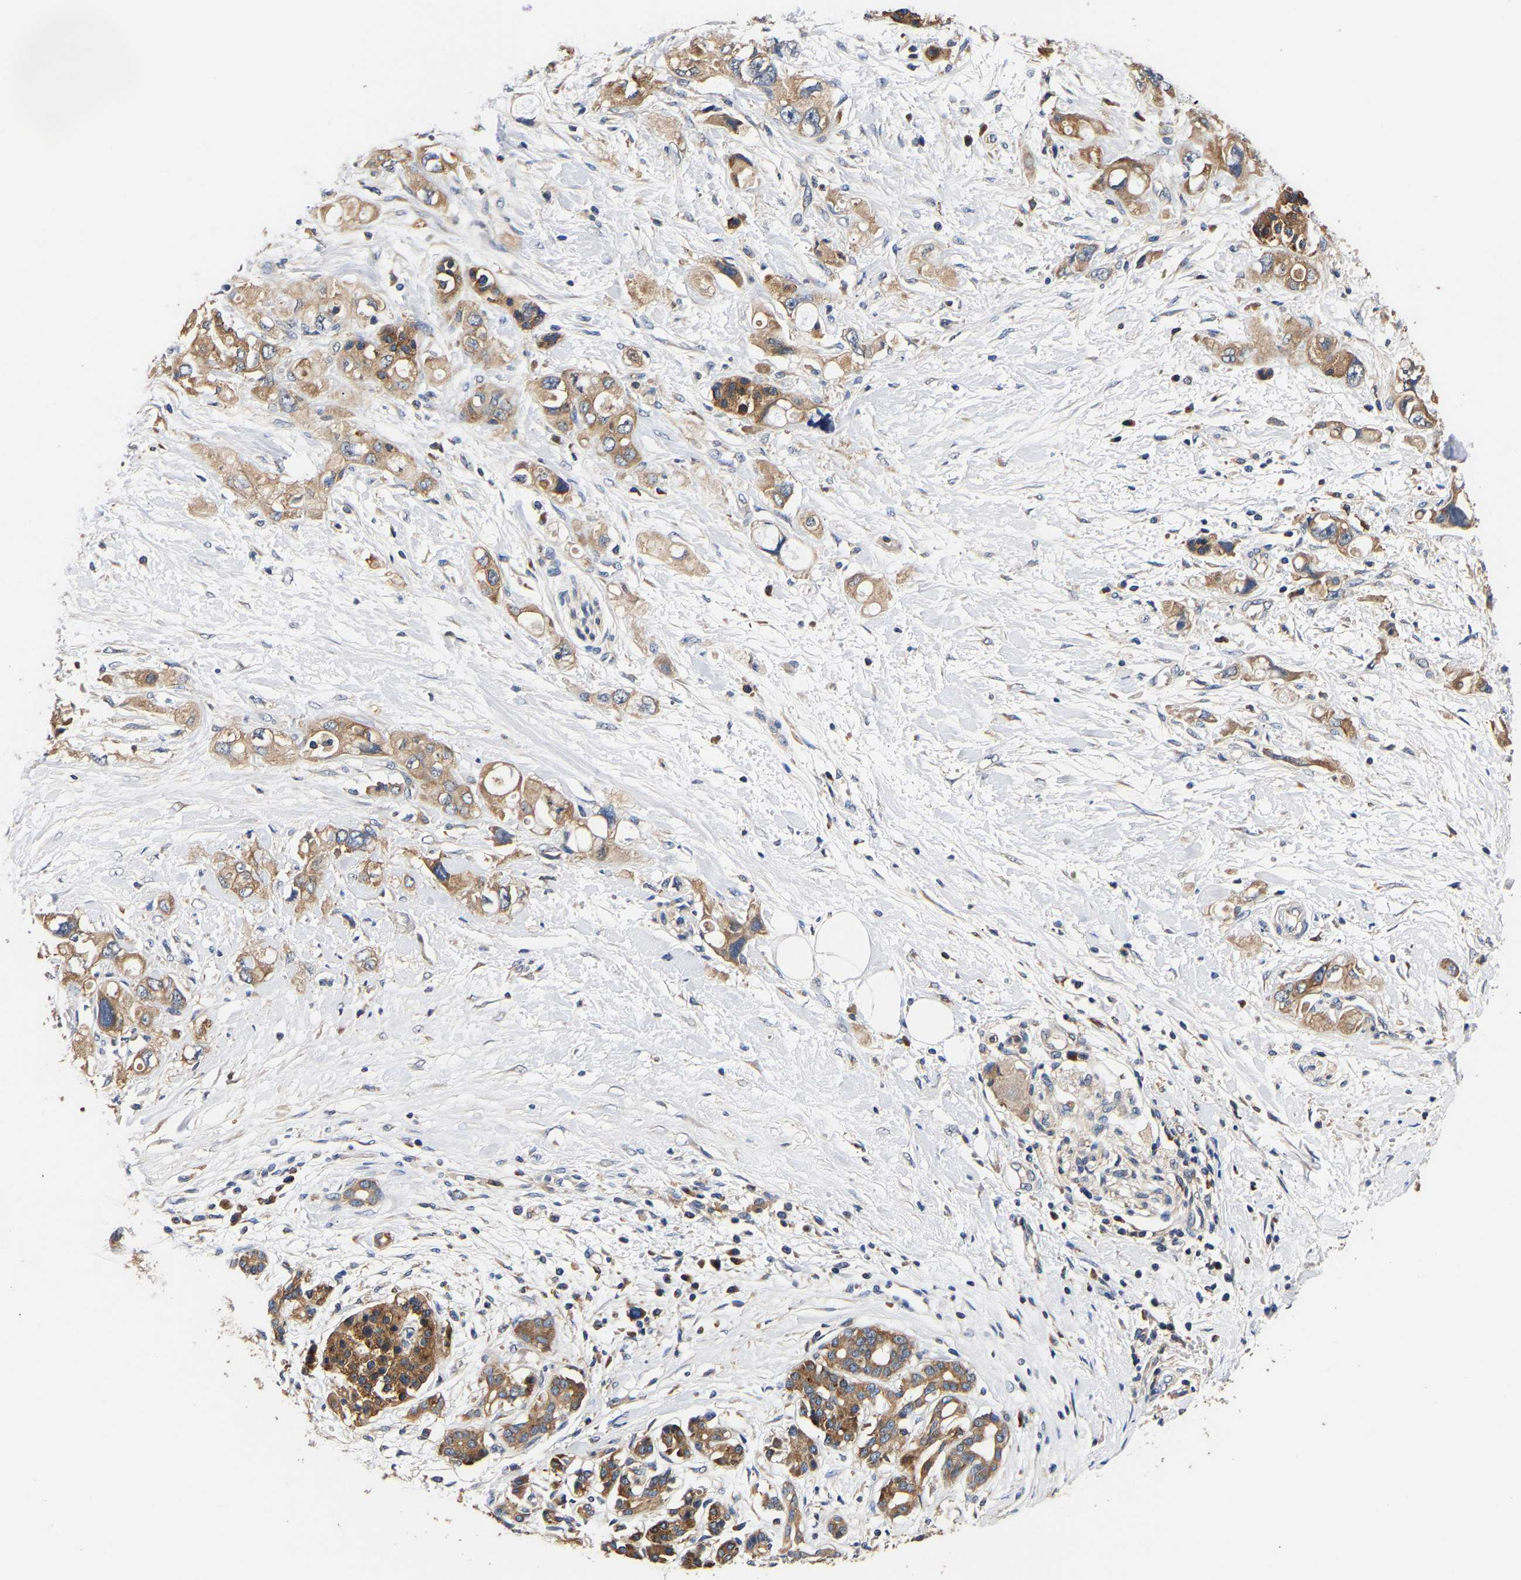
{"staining": {"intensity": "strong", "quantity": "25%-75%", "location": "cytoplasmic/membranous"}, "tissue": "pancreatic cancer", "cell_type": "Tumor cells", "image_type": "cancer", "snomed": [{"axis": "morphology", "description": "Adenocarcinoma, NOS"}, {"axis": "topography", "description": "Pancreas"}], "caption": "Immunohistochemical staining of pancreatic adenocarcinoma shows high levels of strong cytoplasmic/membranous protein staining in approximately 25%-75% of tumor cells. (DAB (3,3'-diaminobenzidine) IHC, brown staining for protein, blue staining for nuclei).", "gene": "LRBA", "patient": {"sex": "female", "age": 56}}